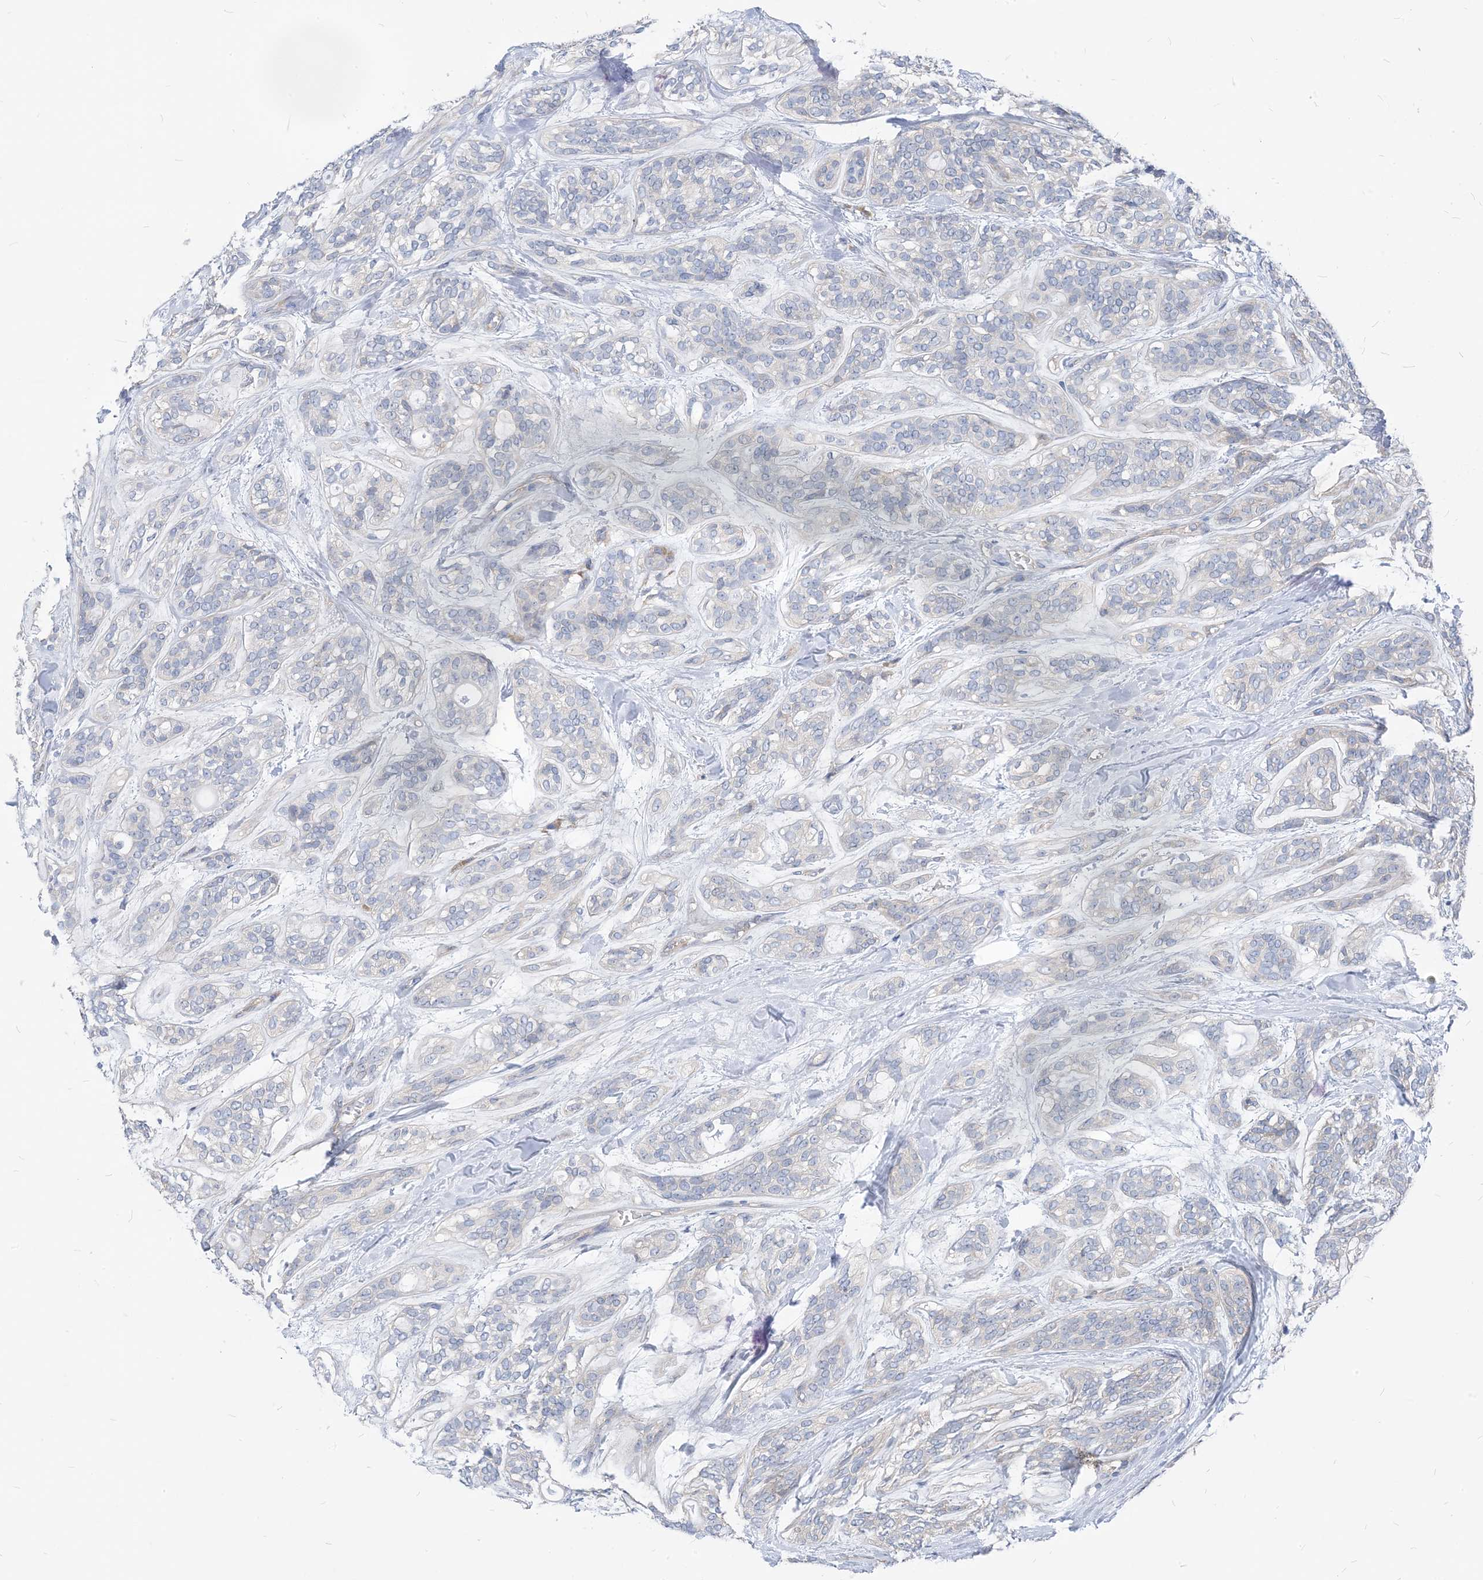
{"staining": {"intensity": "negative", "quantity": "none", "location": "none"}, "tissue": "head and neck cancer", "cell_type": "Tumor cells", "image_type": "cancer", "snomed": [{"axis": "morphology", "description": "Adenocarcinoma, NOS"}, {"axis": "topography", "description": "Head-Neck"}], "caption": "Head and neck adenocarcinoma stained for a protein using immunohistochemistry (IHC) reveals no expression tumor cells.", "gene": "PLEKHA3", "patient": {"sex": "male", "age": 66}}